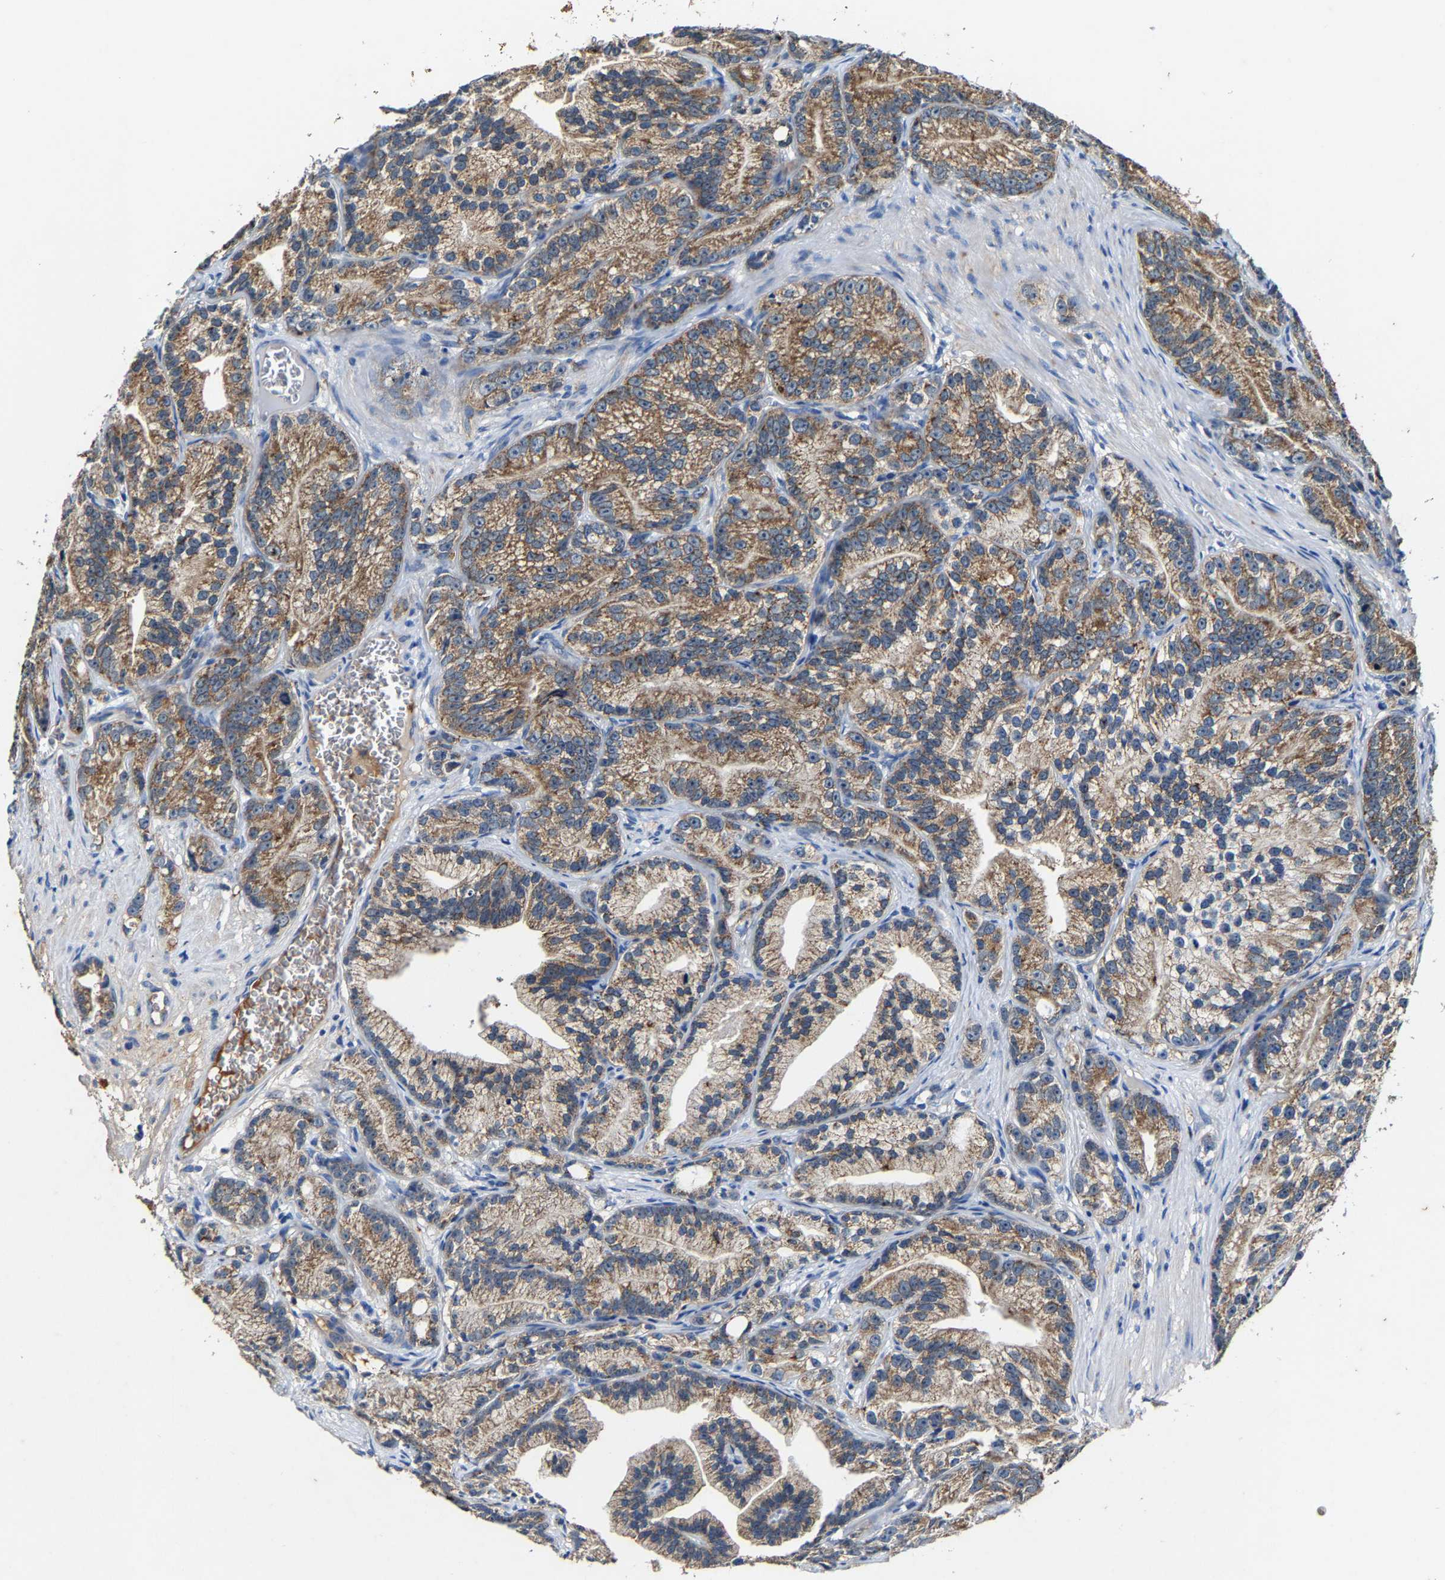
{"staining": {"intensity": "moderate", "quantity": ">75%", "location": "cytoplasmic/membranous"}, "tissue": "prostate cancer", "cell_type": "Tumor cells", "image_type": "cancer", "snomed": [{"axis": "morphology", "description": "Adenocarcinoma, Low grade"}, {"axis": "topography", "description": "Prostate"}], "caption": "A high-resolution image shows immunohistochemistry (IHC) staining of prostate cancer (low-grade adenocarcinoma), which displays moderate cytoplasmic/membranous expression in approximately >75% of tumor cells.", "gene": "SLC25A25", "patient": {"sex": "male", "age": 89}}